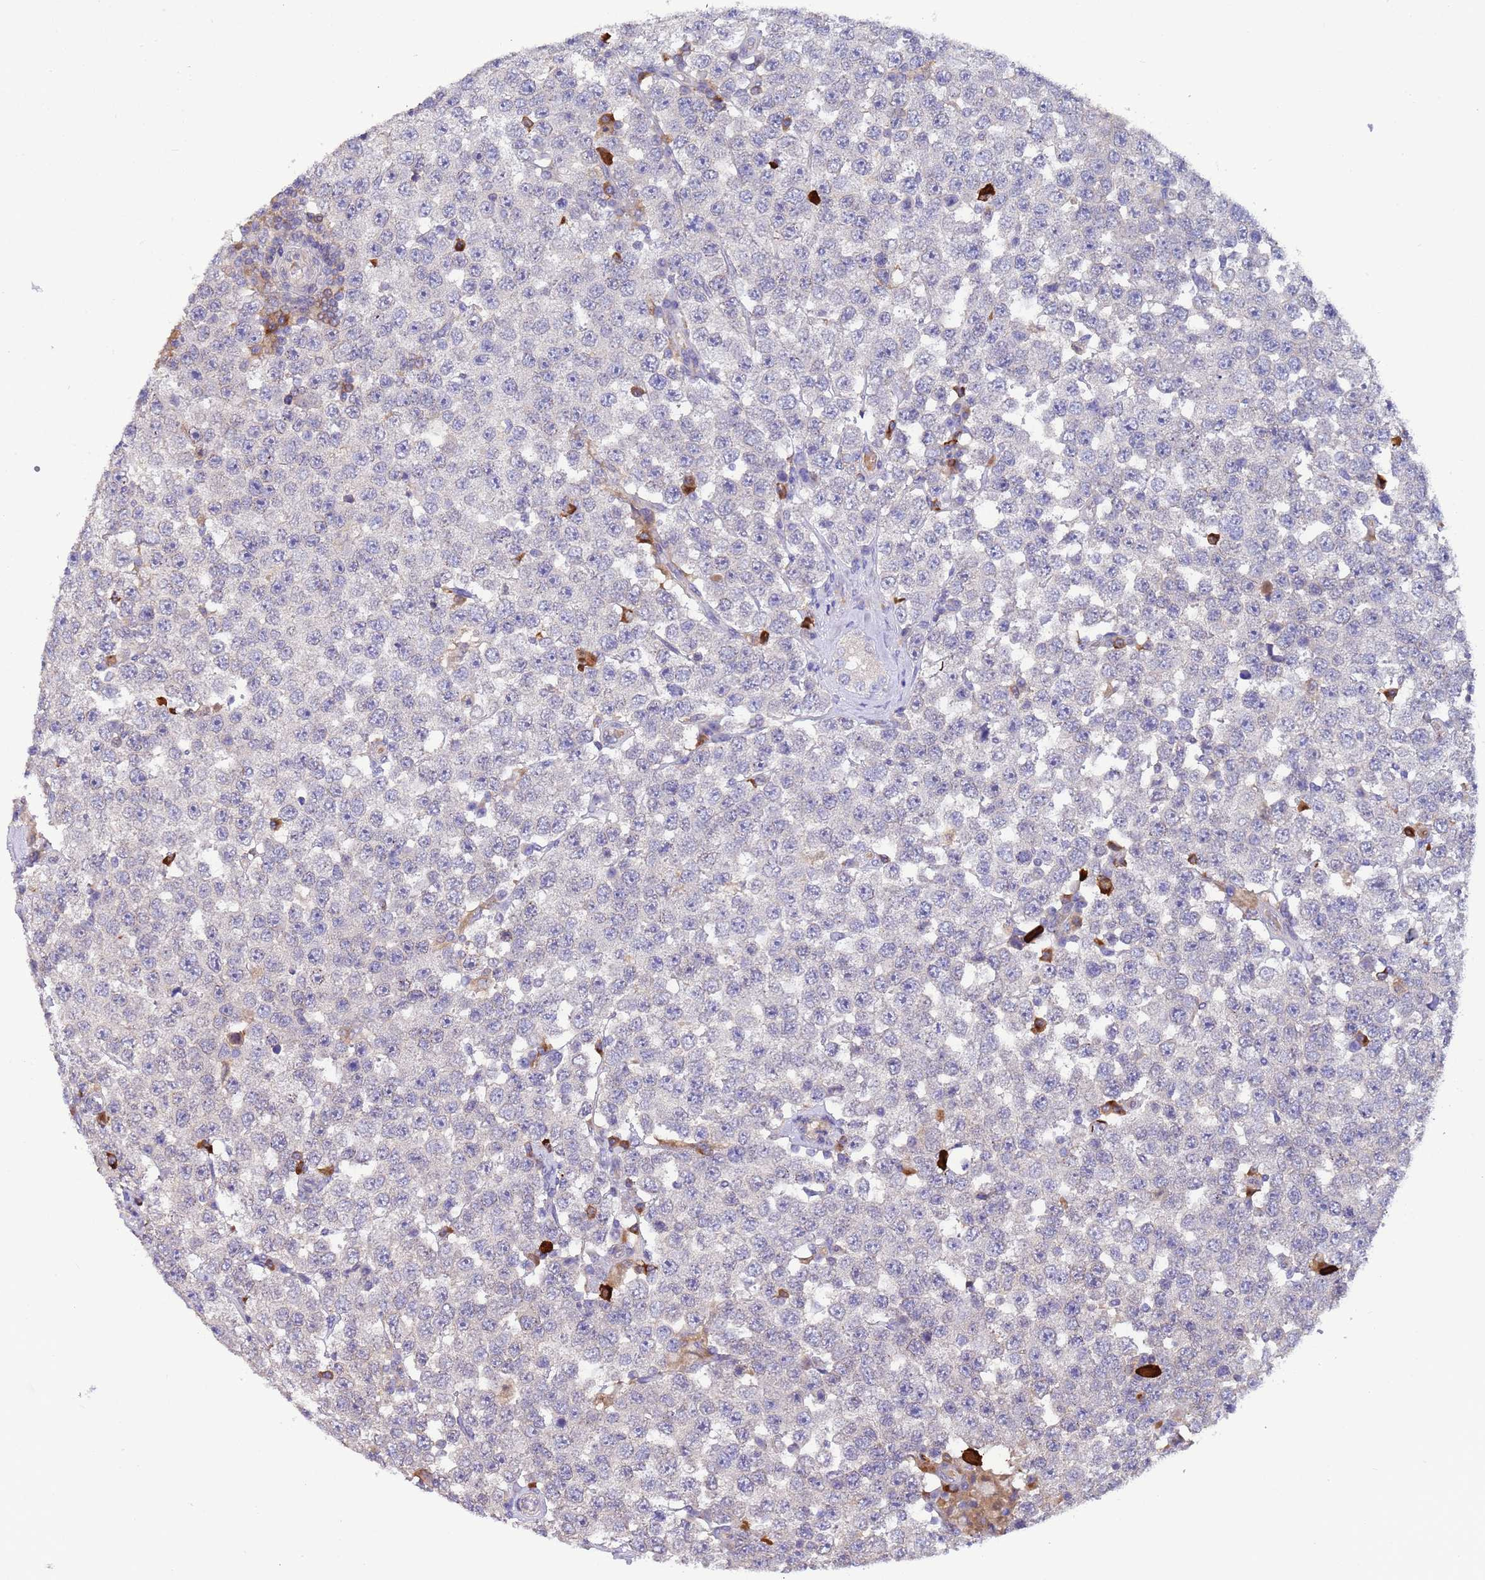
{"staining": {"intensity": "negative", "quantity": "none", "location": "none"}, "tissue": "testis cancer", "cell_type": "Tumor cells", "image_type": "cancer", "snomed": [{"axis": "morphology", "description": "Seminoma, NOS"}, {"axis": "topography", "description": "Testis"}], "caption": "Immunohistochemistry image of testis seminoma stained for a protein (brown), which displays no staining in tumor cells.", "gene": "AMPD3", "patient": {"sex": "male", "age": 28}}